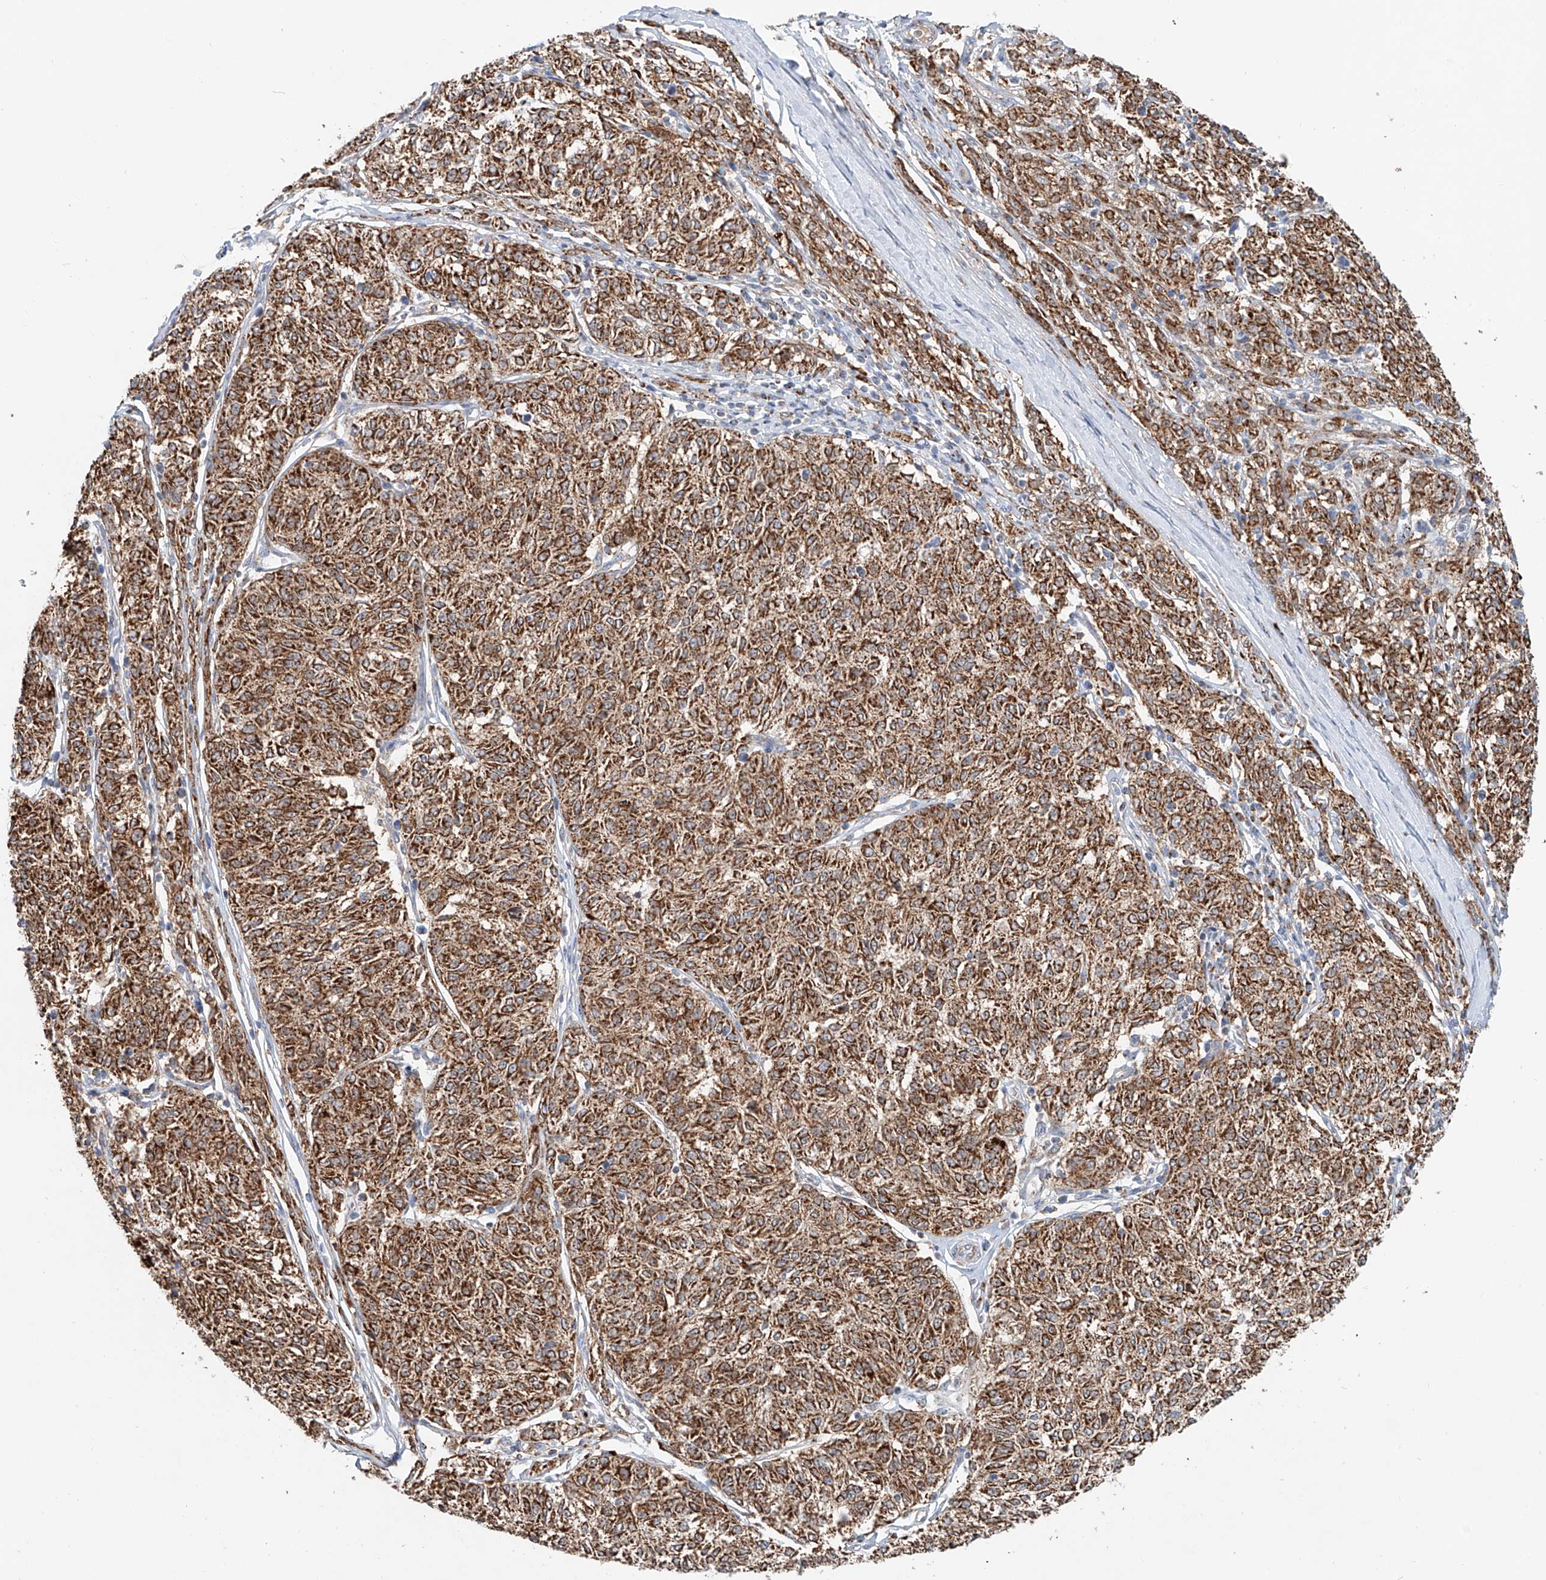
{"staining": {"intensity": "moderate", "quantity": ">75%", "location": "cytoplasmic/membranous"}, "tissue": "melanoma", "cell_type": "Tumor cells", "image_type": "cancer", "snomed": [{"axis": "morphology", "description": "Malignant melanoma, NOS"}, {"axis": "topography", "description": "Skin"}], "caption": "Immunohistochemistry (IHC) (DAB (3,3'-diaminobenzidine)) staining of malignant melanoma shows moderate cytoplasmic/membranous protein positivity in approximately >75% of tumor cells.", "gene": "CARD10", "patient": {"sex": "female", "age": 72}}